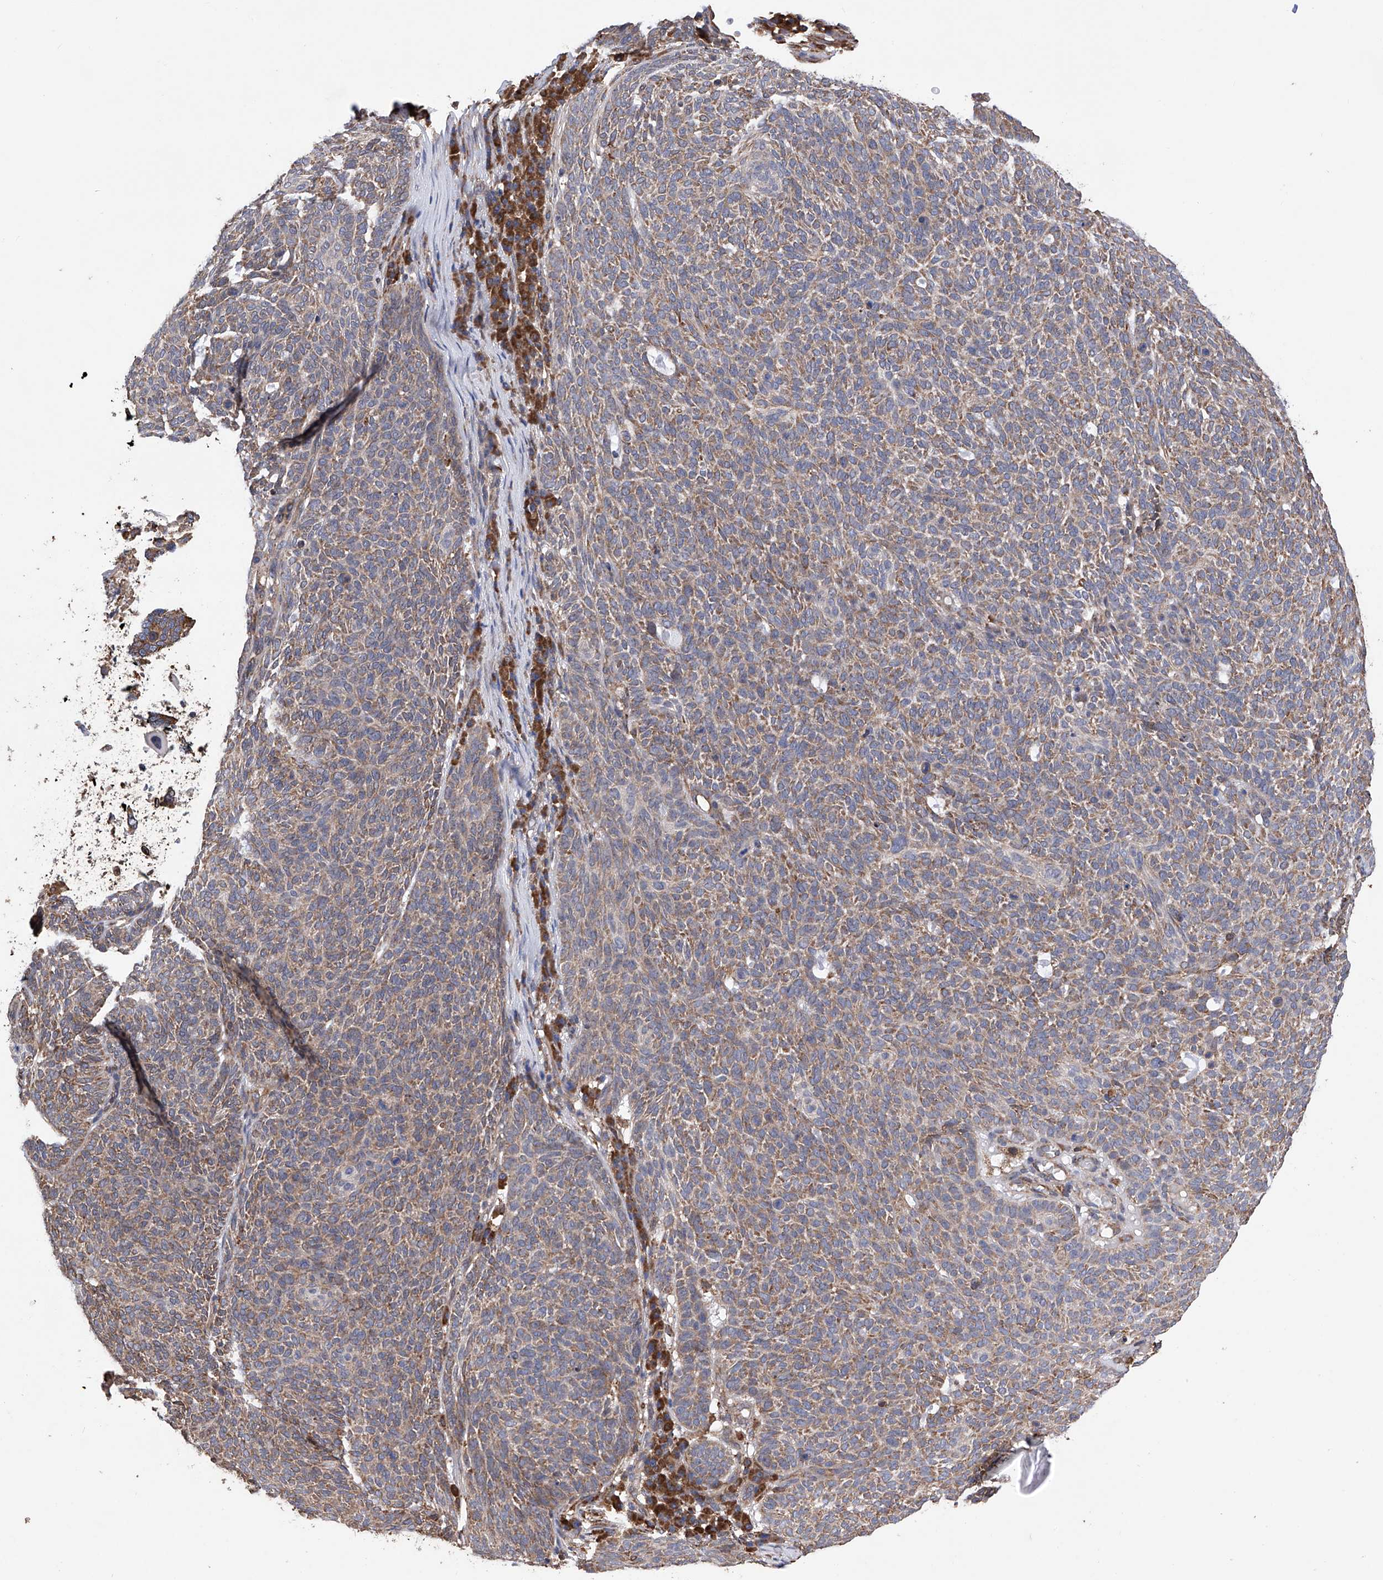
{"staining": {"intensity": "moderate", "quantity": ">75%", "location": "cytoplasmic/membranous"}, "tissue": "skin cancer", "cell_type": "Tumor cells", "image_type": "cancer", "snomed": [{"axis": "morphology", "description": "Squamous cell carcinoma, NOS"}, {"axis": "topography", "description": "Skin"}], "caption": "High-power microscopy captured an immunohistochemistry (IHC) histopathology image of skin cancer, revealing moderate cytoplasmic/membranous positivity in about >75% of tumor cells.", "gene": "DNAH8", "patient": {"sex": "female", "age": 90}}